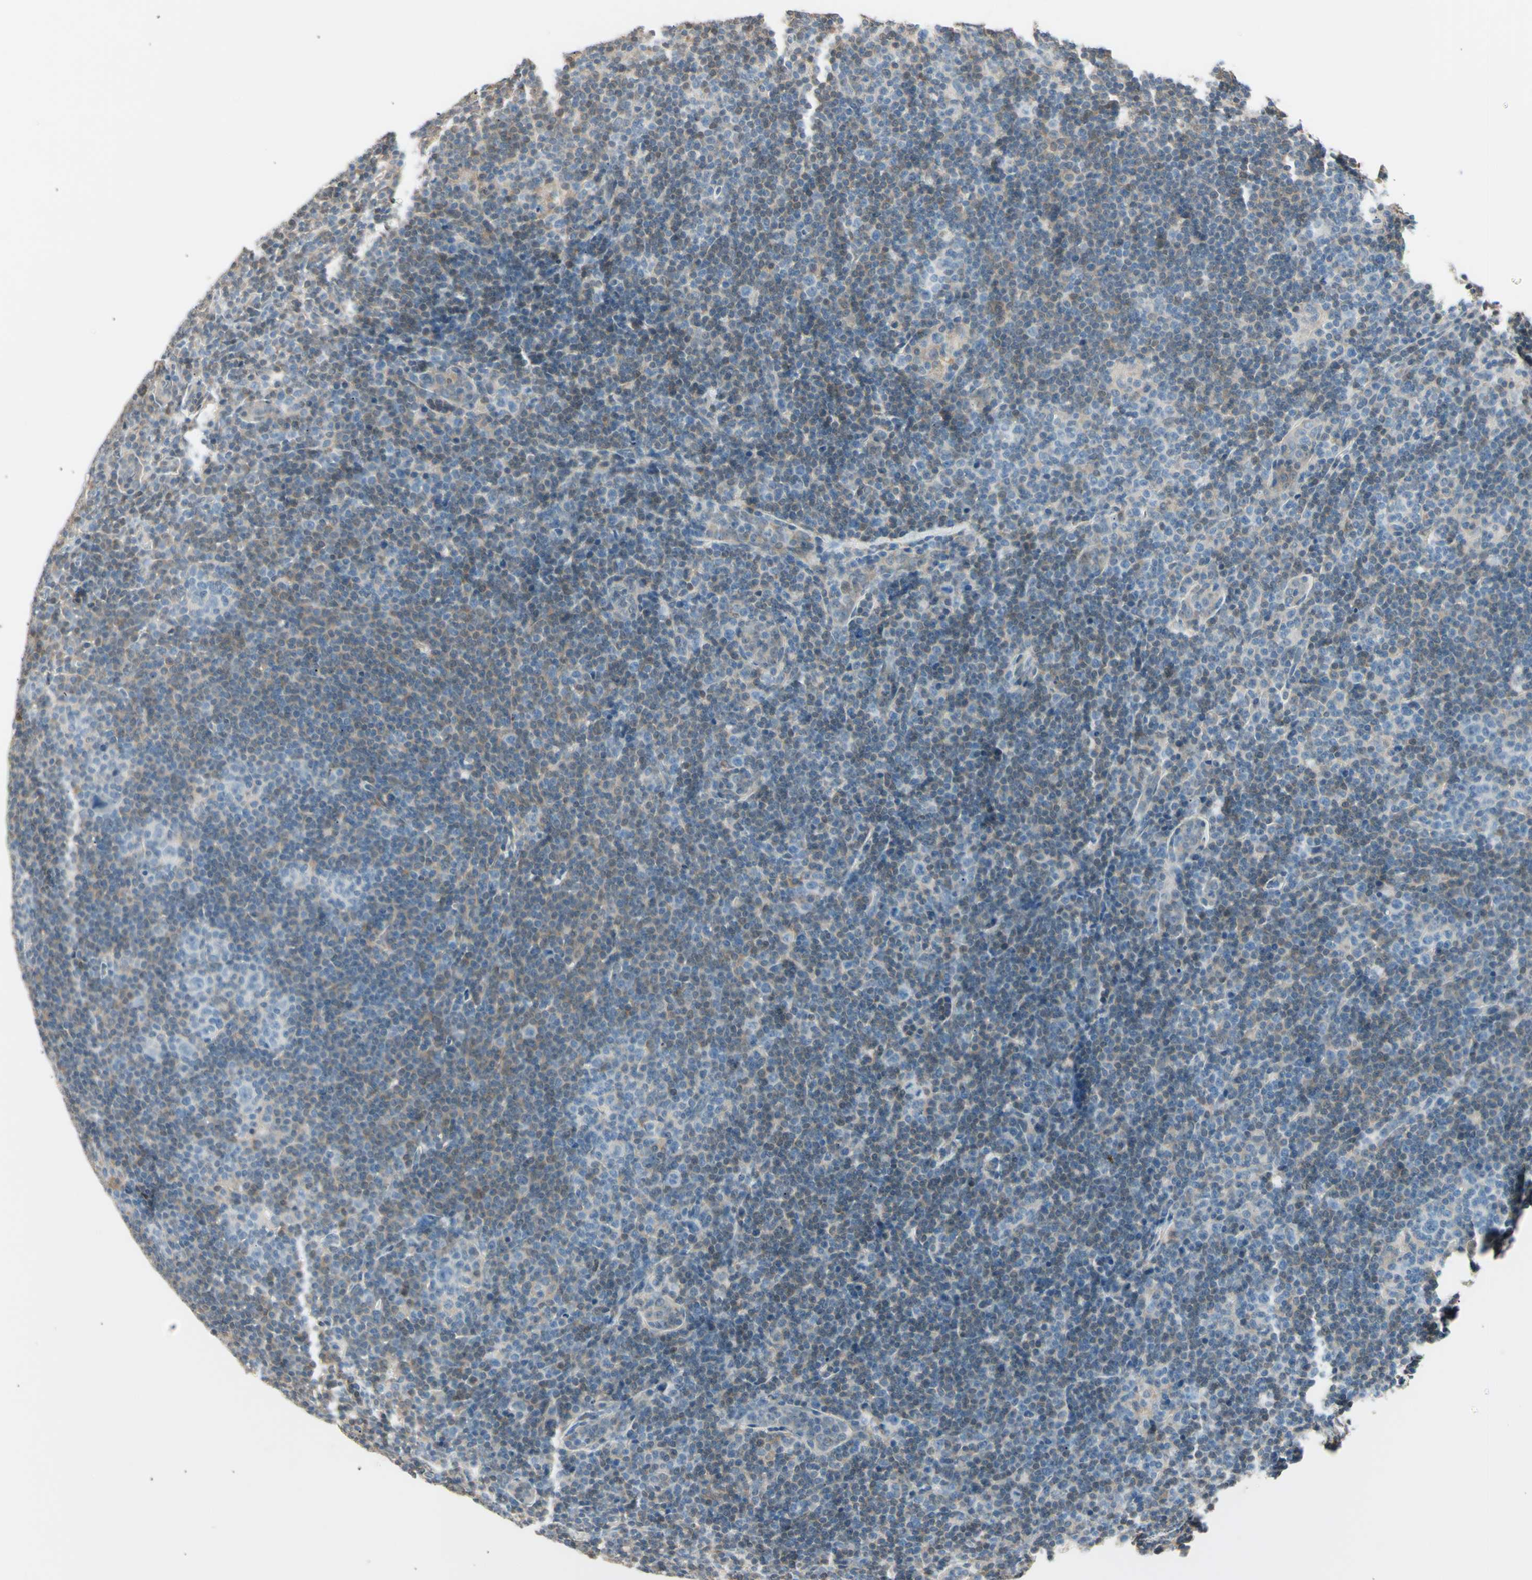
{"staining": {"intensity": "weak", "quantity": "<25%", "location": "cytoplasmic/membranous"}, "tissue": "lymphoma", "cell_type": "Tumor cells", "image_type": "cancer", "snomed": [{"axis": "morphology", "description": "Hodgkin's disease, NOS"}, {"axis": "topography", "description": "Lymph node"}], "caption": "This image is of Hodgkin's disease stained with IHC to label a protein in brown with the nuclei are counter-stained blue. There is no expression in tumor cells.", "gene": "LHPP", "patient": {"sex": "female", "age": 57}}